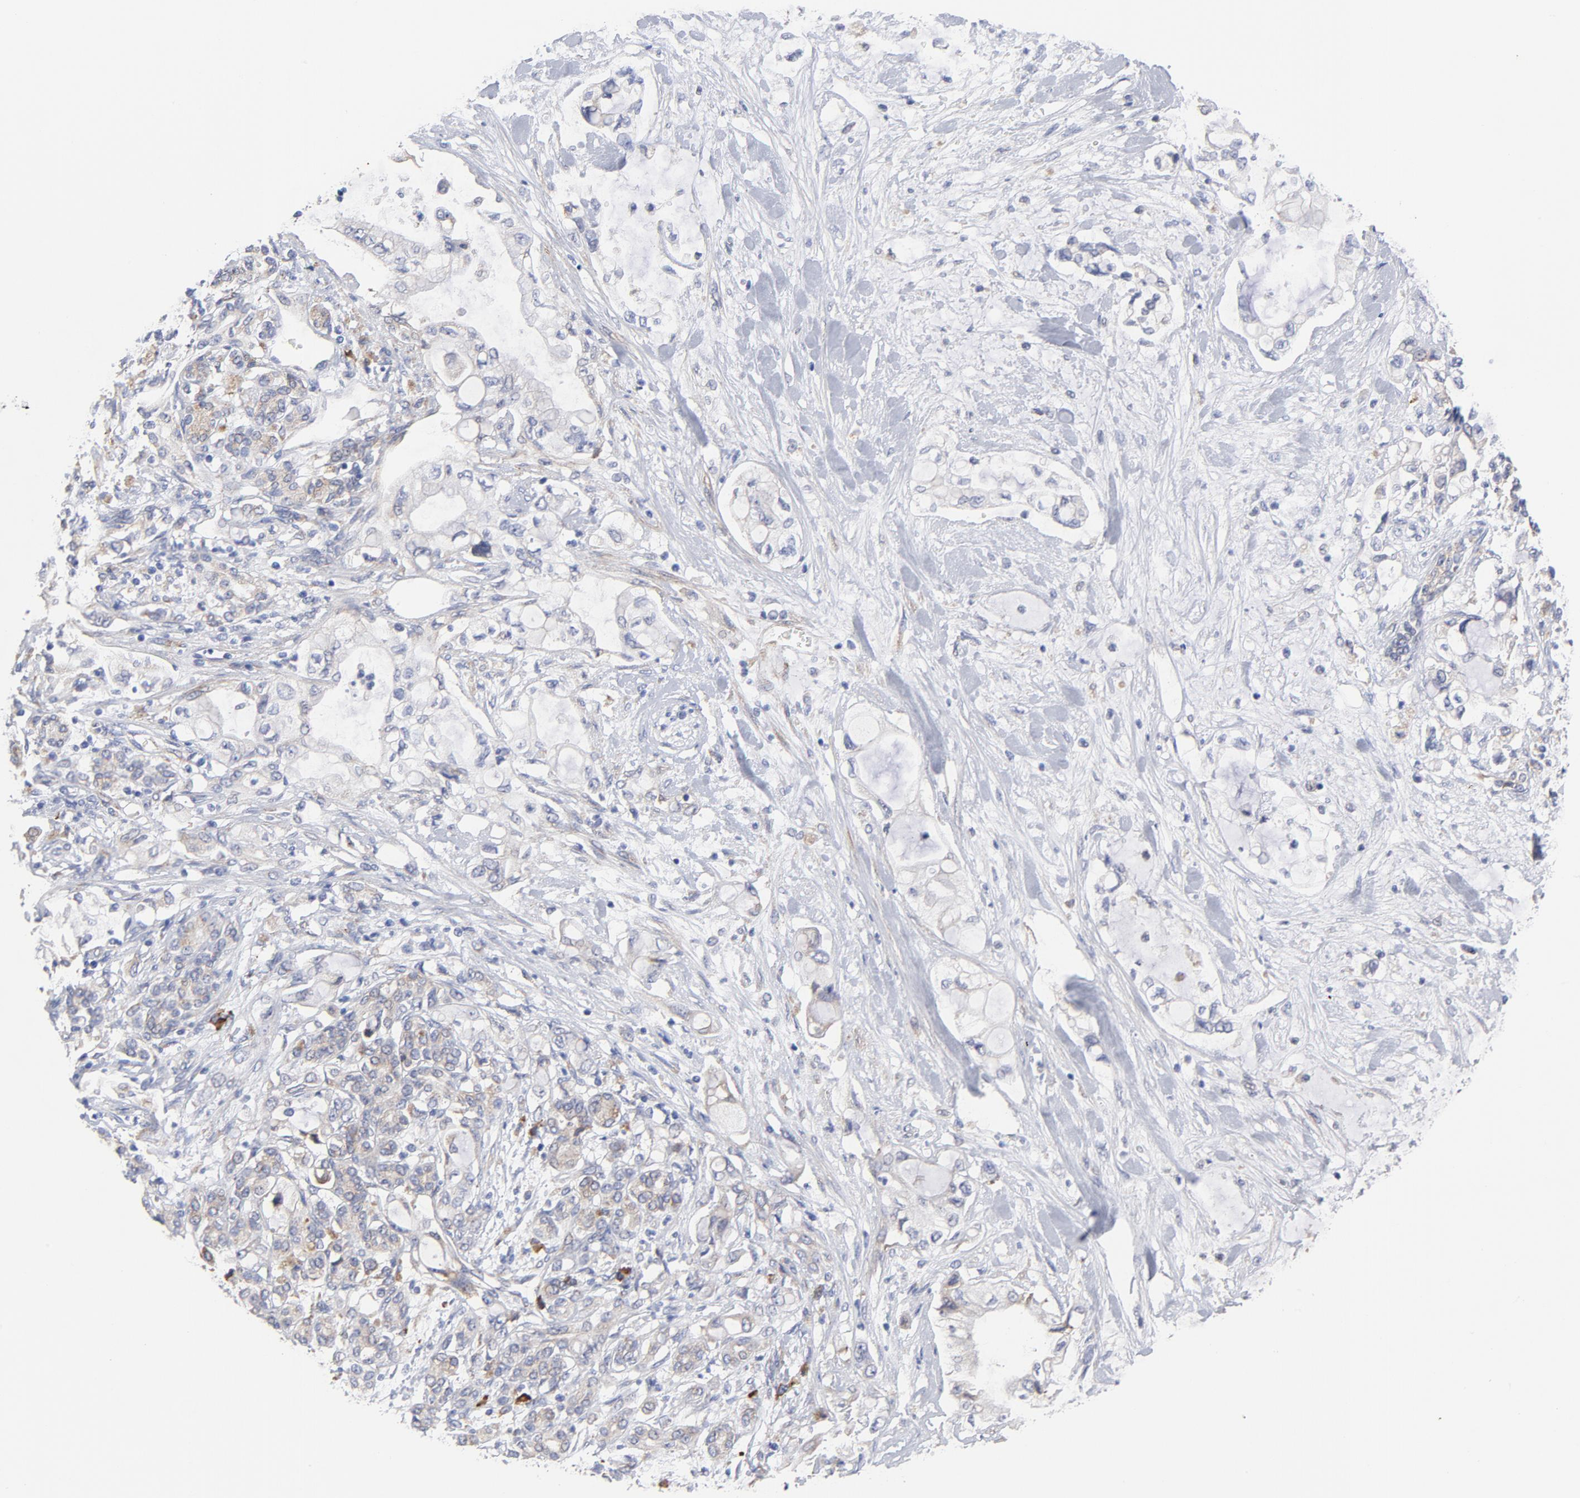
{"staining": {"intensity": "negative", "quantity": "none", "location": "none"}, "tissue": "pancreatic cancer", "cell_type": "Tumor cells", "image_type": "cancer", "snomed": [{"axis": "morphology", "description": "Adenocarcinoma, NOS"}, {"axis": "topography", "description": "Pancreas"}], "caption": "IHC photomicrograph of pancreatic cancer (adenocarcinoma) stained for a protein (brown), which demonstrates no staining in tumor cells. Nuclei are stained in blue.", "gene": "RAPGEF3", "patient": {"sex": "female", "age": 70}}